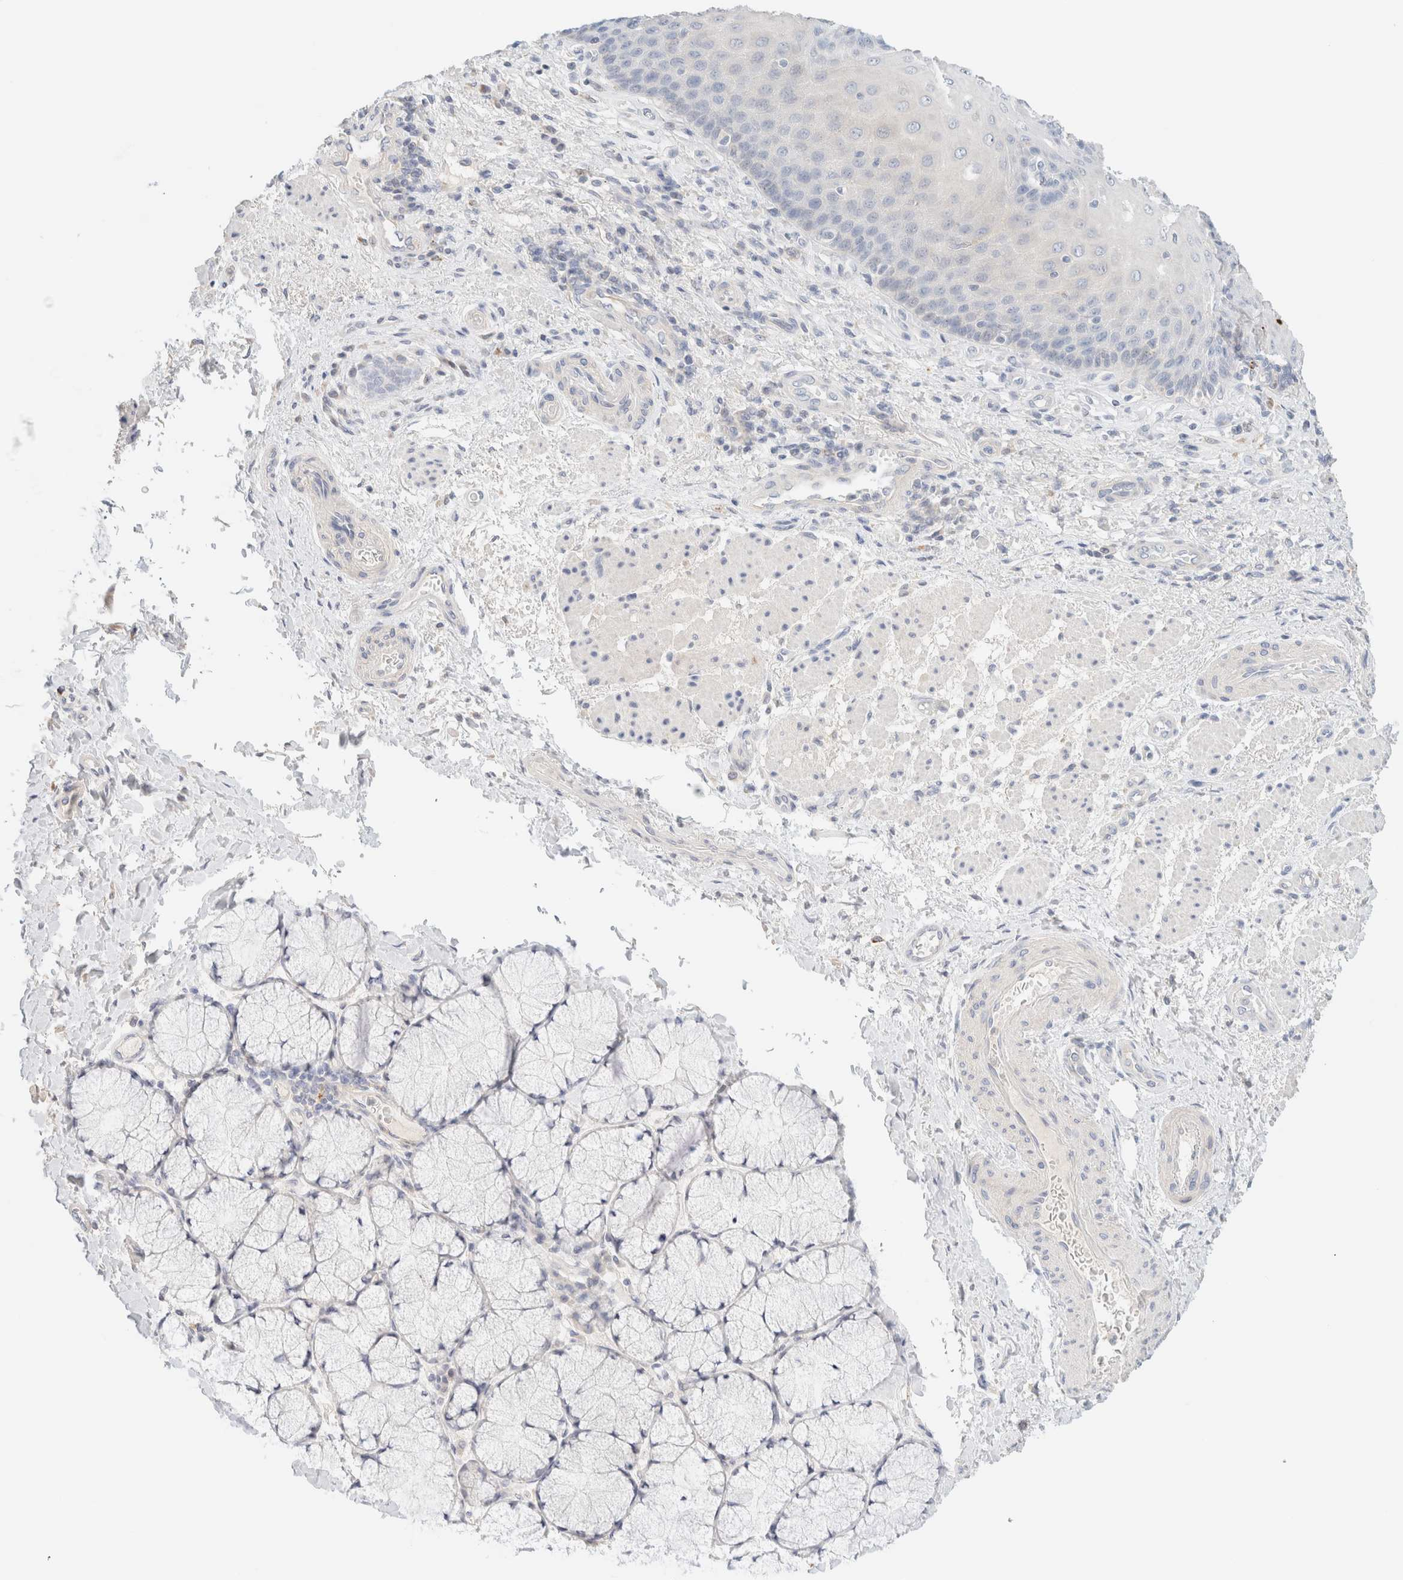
{"staining": {"intensity": "weak", "quantity": "<25%", "location": "cytoplasmic/membranous"}, "tissue": "esophagus", "cell_type": "Squamous epithelial cells", "image_type": "normal", "snomed": [{"axis": "morphology", "description": "Normal tissue, NOS"}, {"axis": "topography", "description": "Esophagus"}], "caption": "Esophagus stained for a protein using immunohistochemistry (IHC) exhibits no expression squamous epithelial cells.", "gene": "SARM1", "patient": {"sex": "male", "age": 54}}